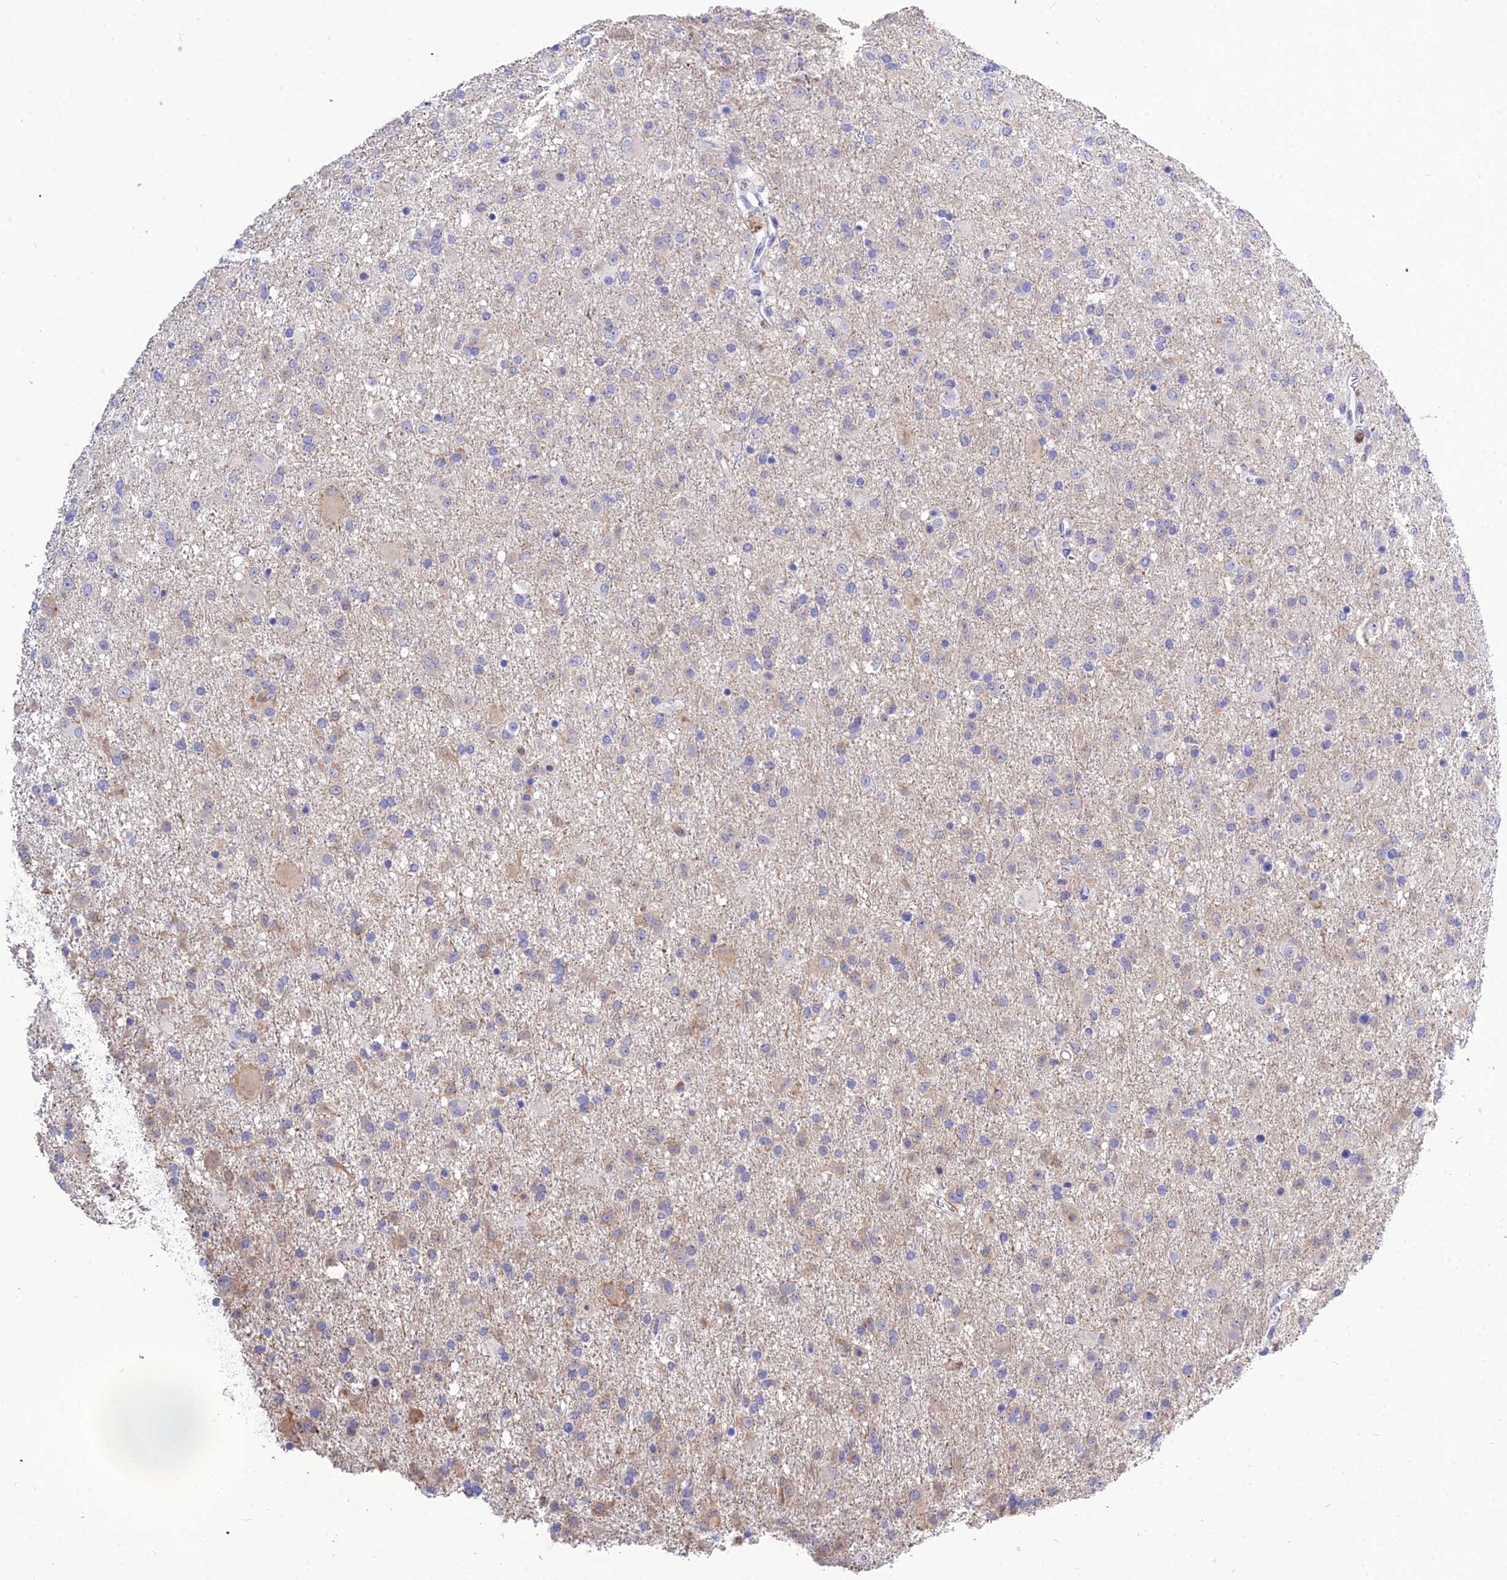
{"staining": {"intensity": "weak", "quantity": "<25%", "location": "cytoplasmic/membranous"}, "tissue": "glioma", "cell_type": "Tumor cells", "image_type": "cancer", "snomed": [{"axis": "morphology", "description": "Glioma, malignant, Low grade"}, {"axis": "topography", "description": "Brain"}], "caption": "Image shows no protein staining in tumor cells of malignant glioma (low-grade) tissue. (DAB (3,3'-diaminobenzidine) immunohistochemistry visualized using brightfield microscopy, high magnification).", "gene": "DEFB107A", "patient": {"sex": "male", "age": 65}}